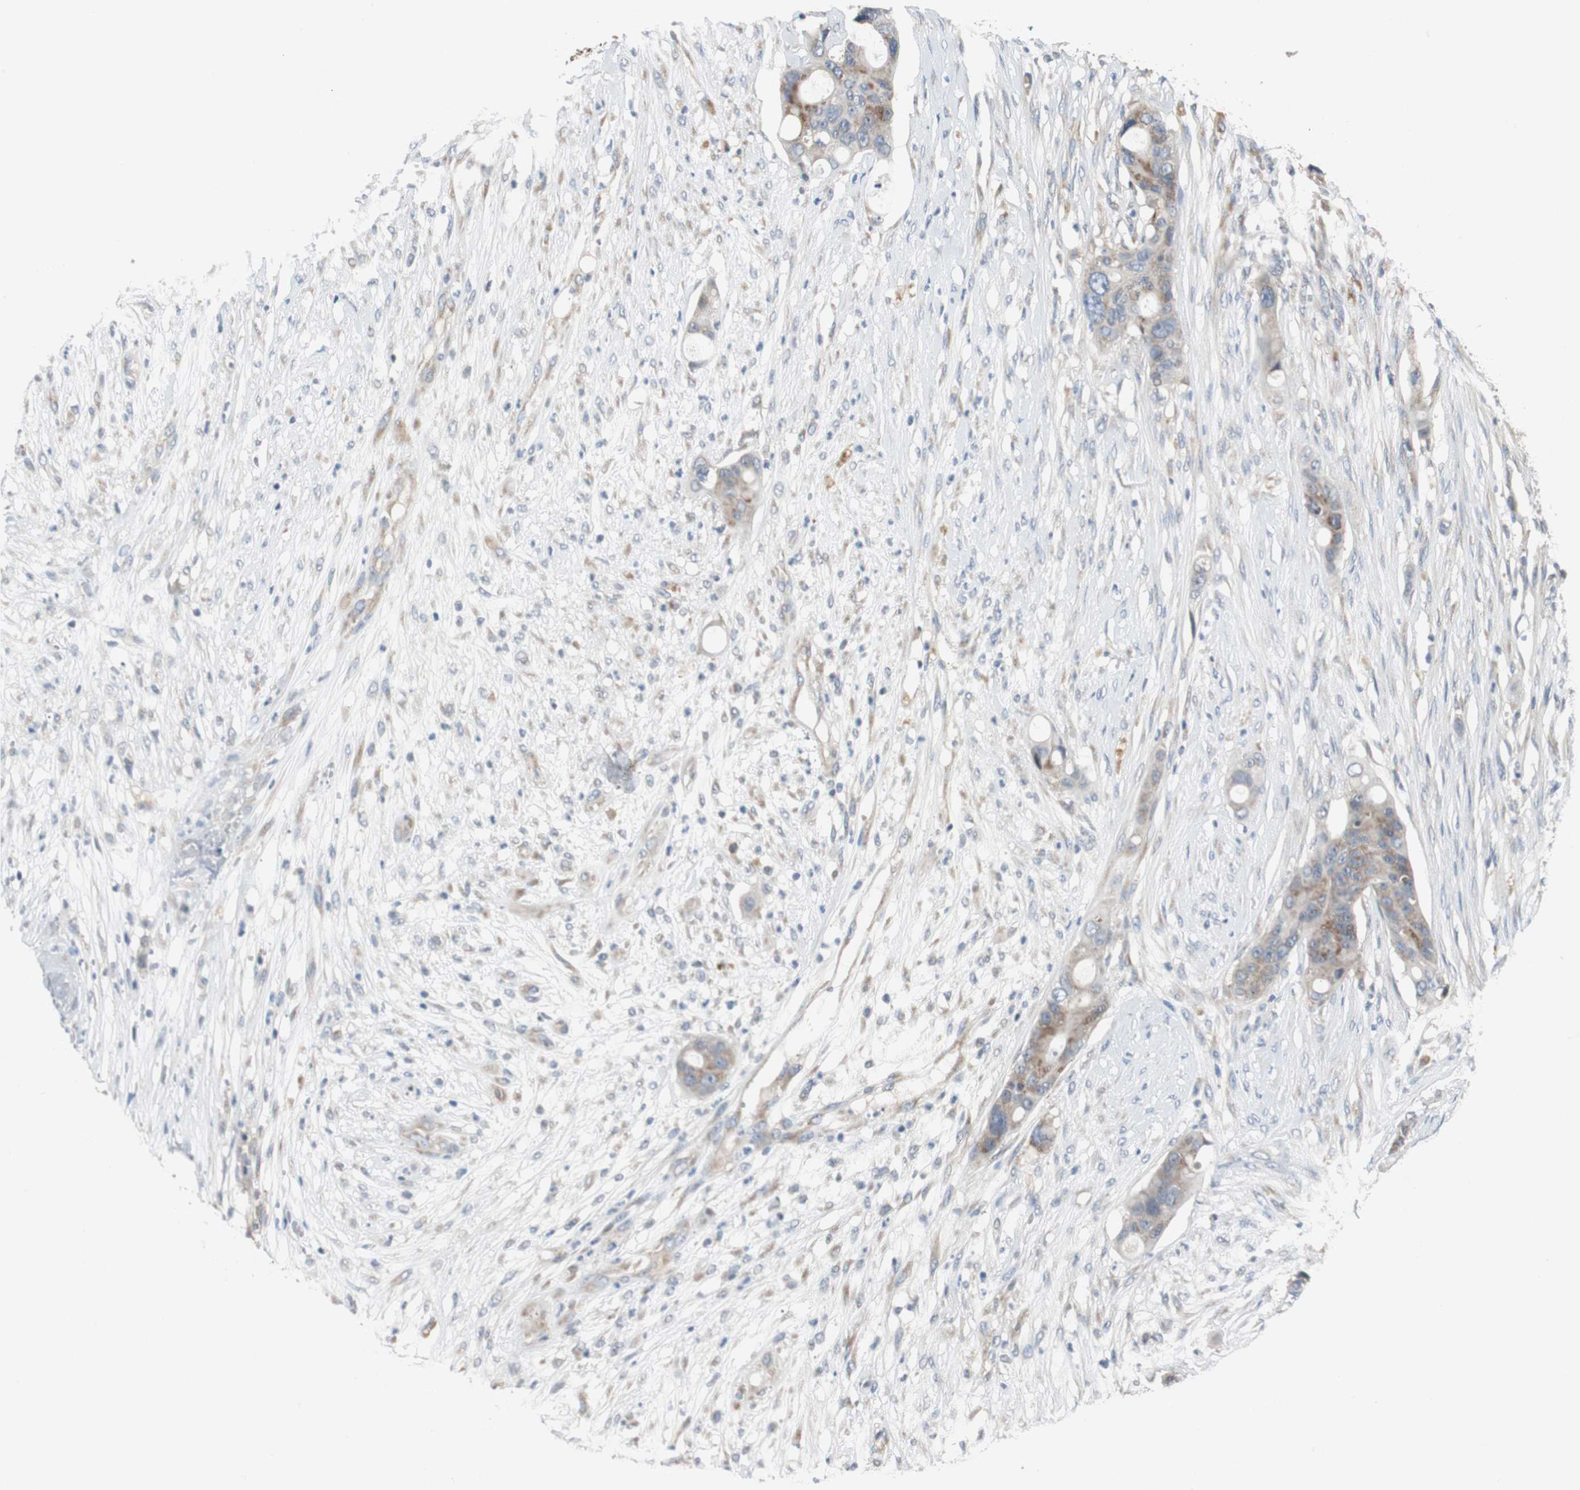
{"staining": {"intensity": "weak", "quantity": ">75%", "location": "cytoplasmic/membranous"}, "tissue": "colorectal cancer", "cell_type": "Tumor cells", "image_type": "cancer", "snomed": [{"axis": "morphology", "description": "Adenocarcinoma, NOS"}, {"axis": "topography", "description": "Colon"}], "caption": "Immunohistochemical staining of colorectal cancer (adenocarcinoma) shows low levels of weak cytoplasmic/membranous protein positivity in about >75% of tumor cells. Ihc stains the protein of interest in brown and the nuclei are stained blue.", "gene": "MYT1", "patient": {"sex": "female", "age": 57}}